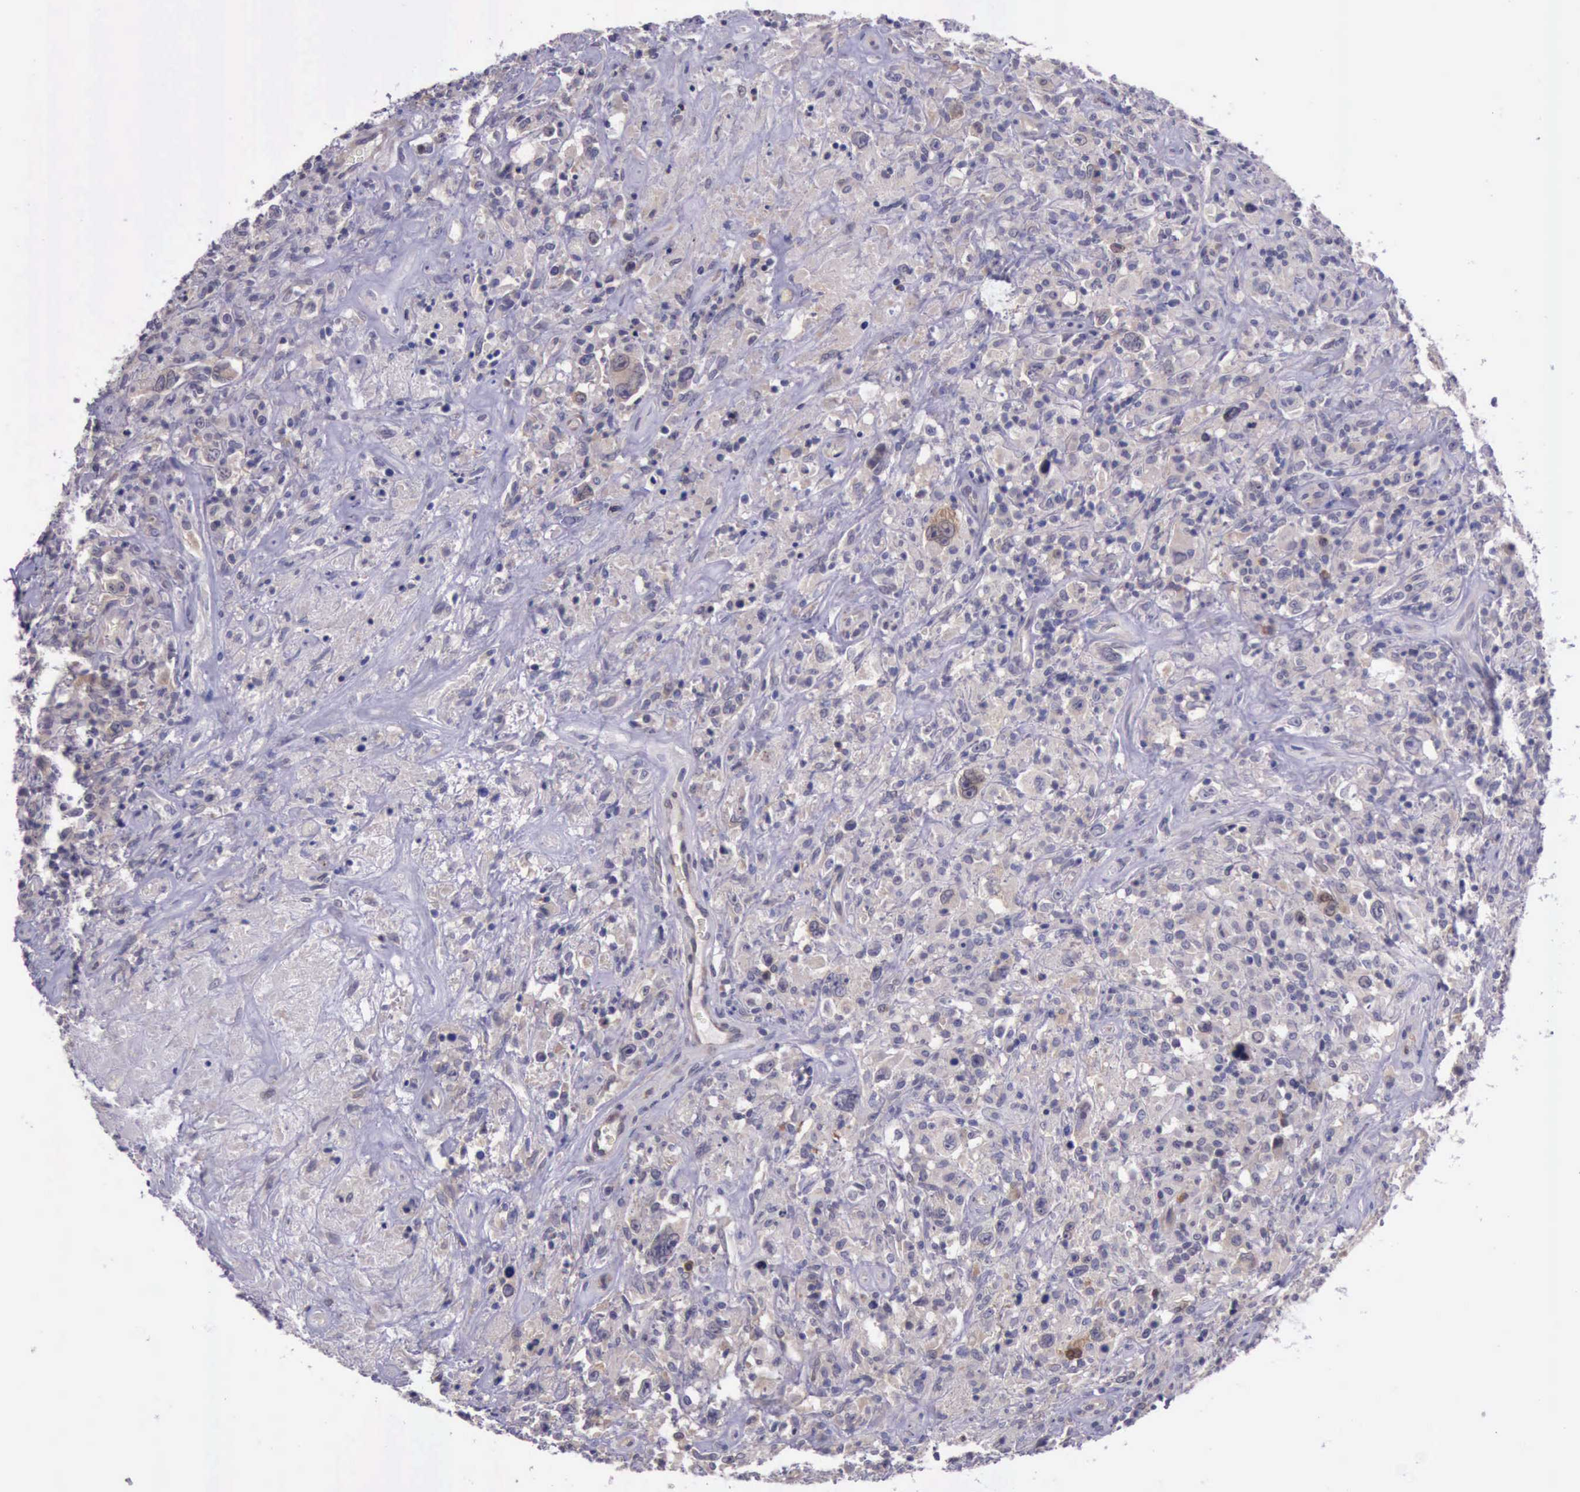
{"staining": {"intensity": "negative", "quantity": "none", "location": "none"}, "tissue": "lymphoma", "cell_type": "Tumor cells", "image_type": "cancer", "snomed": [{"axis": "morphology", "description": "Hodgkin's disease, NOS"}, {"axis": "topography", "description": "Lymph node"}], "caption": "Tumor cells are negative for brown protein staining in lymphoma.", "gene": "PLEK2", "patient": {"sex": "male", "age": 46}}